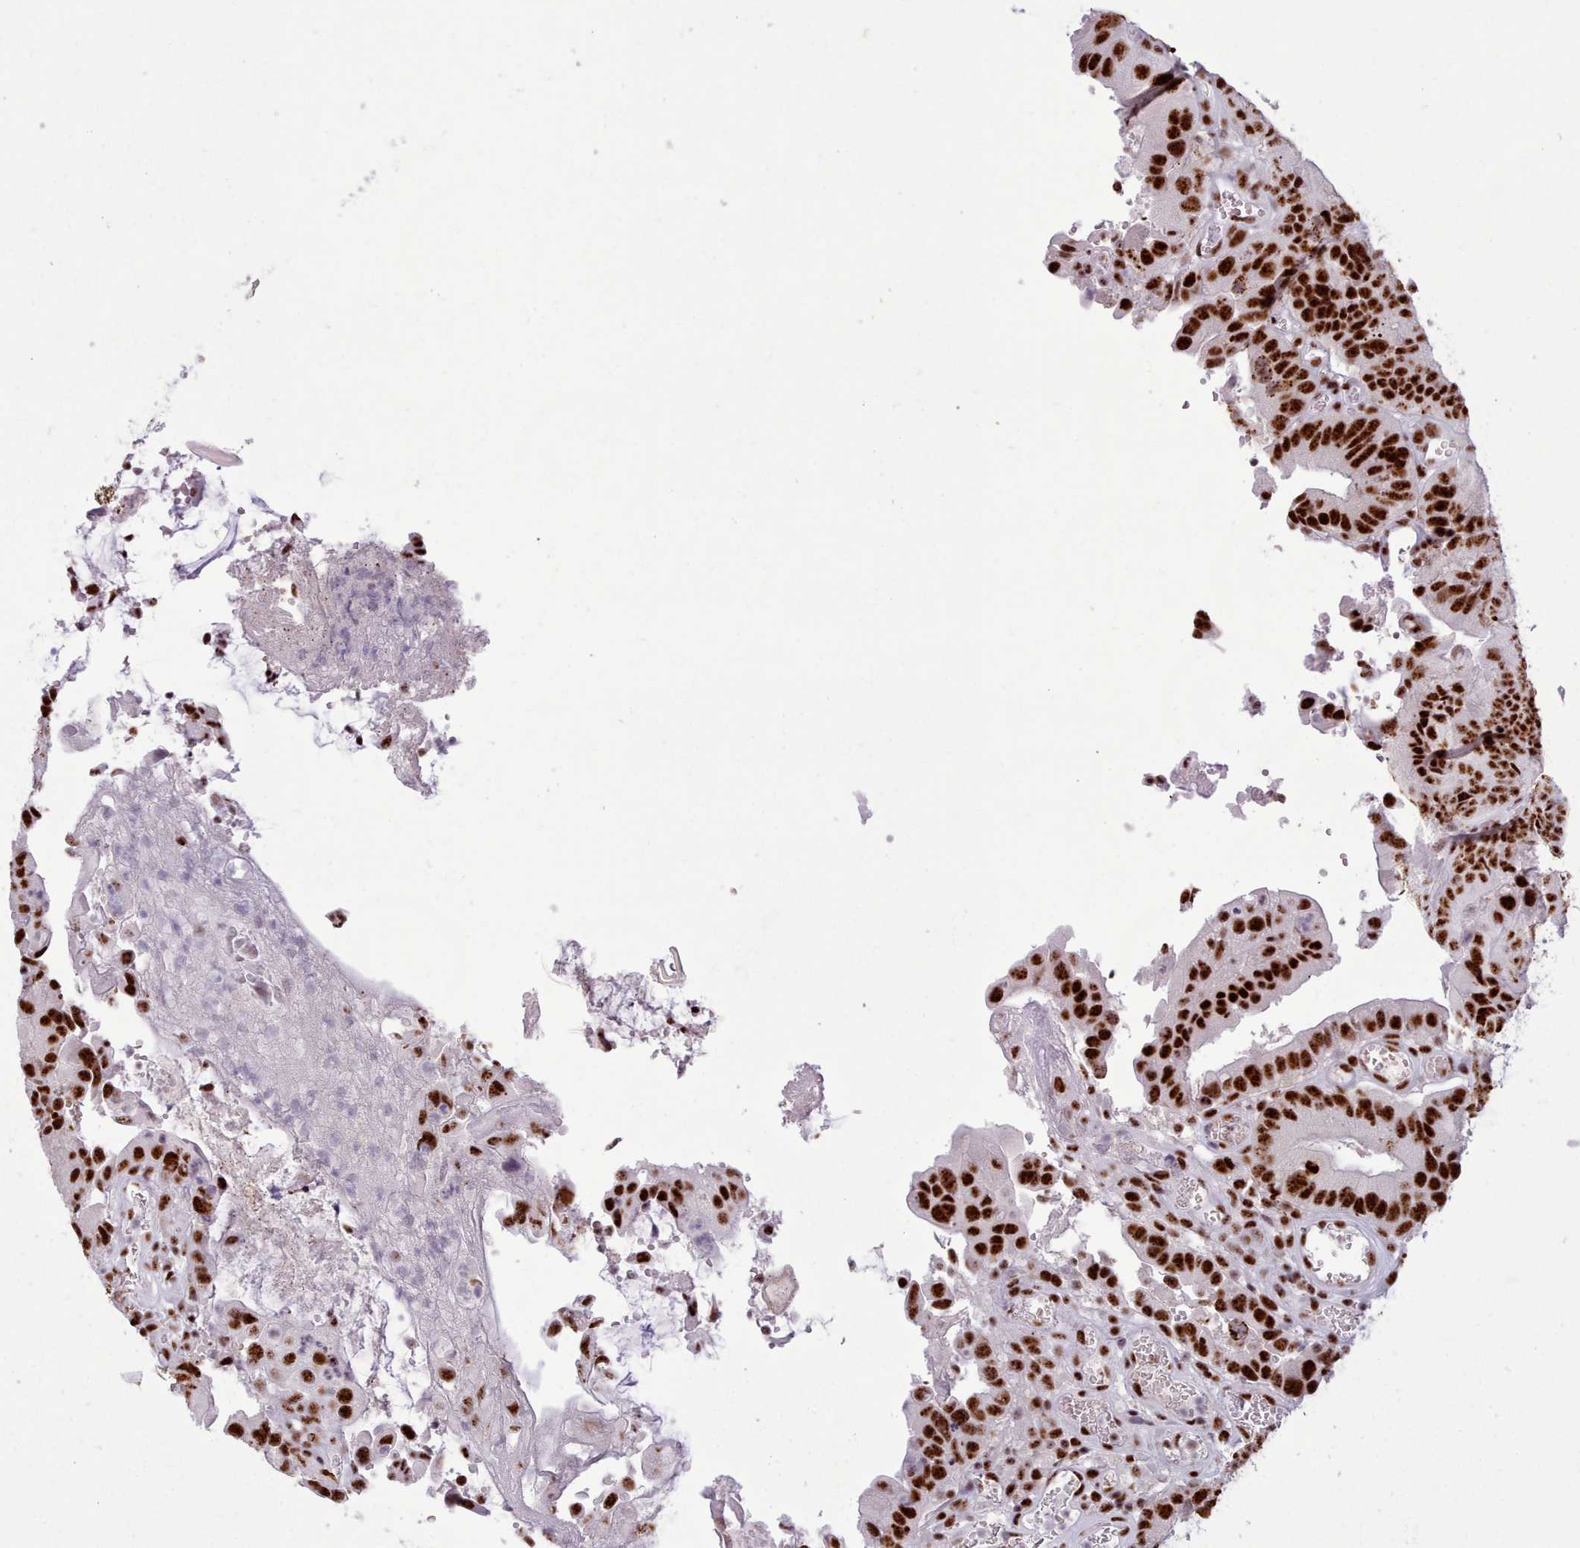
{"staining": {"intensity": "strong", "quantity": ">75%", "location": "nuclear"}, "tissue": "colorectal cancer", "cell_type": "Tumor cells", "image_type": "cancer", "snomed": [{"axis": "morphology", "description": "Adenocarcinoma, NOS"}, {"axis": "topography", "description": "Colon"}], "caption": "Colorectal cancer (adenocarcinoma) stained with a brown dye demonstrates strong nuclear positive staining in approximately >75% of tumor cells.", "gene": "TMEM35B", "patient": {"sex": "female", "age": 86}}